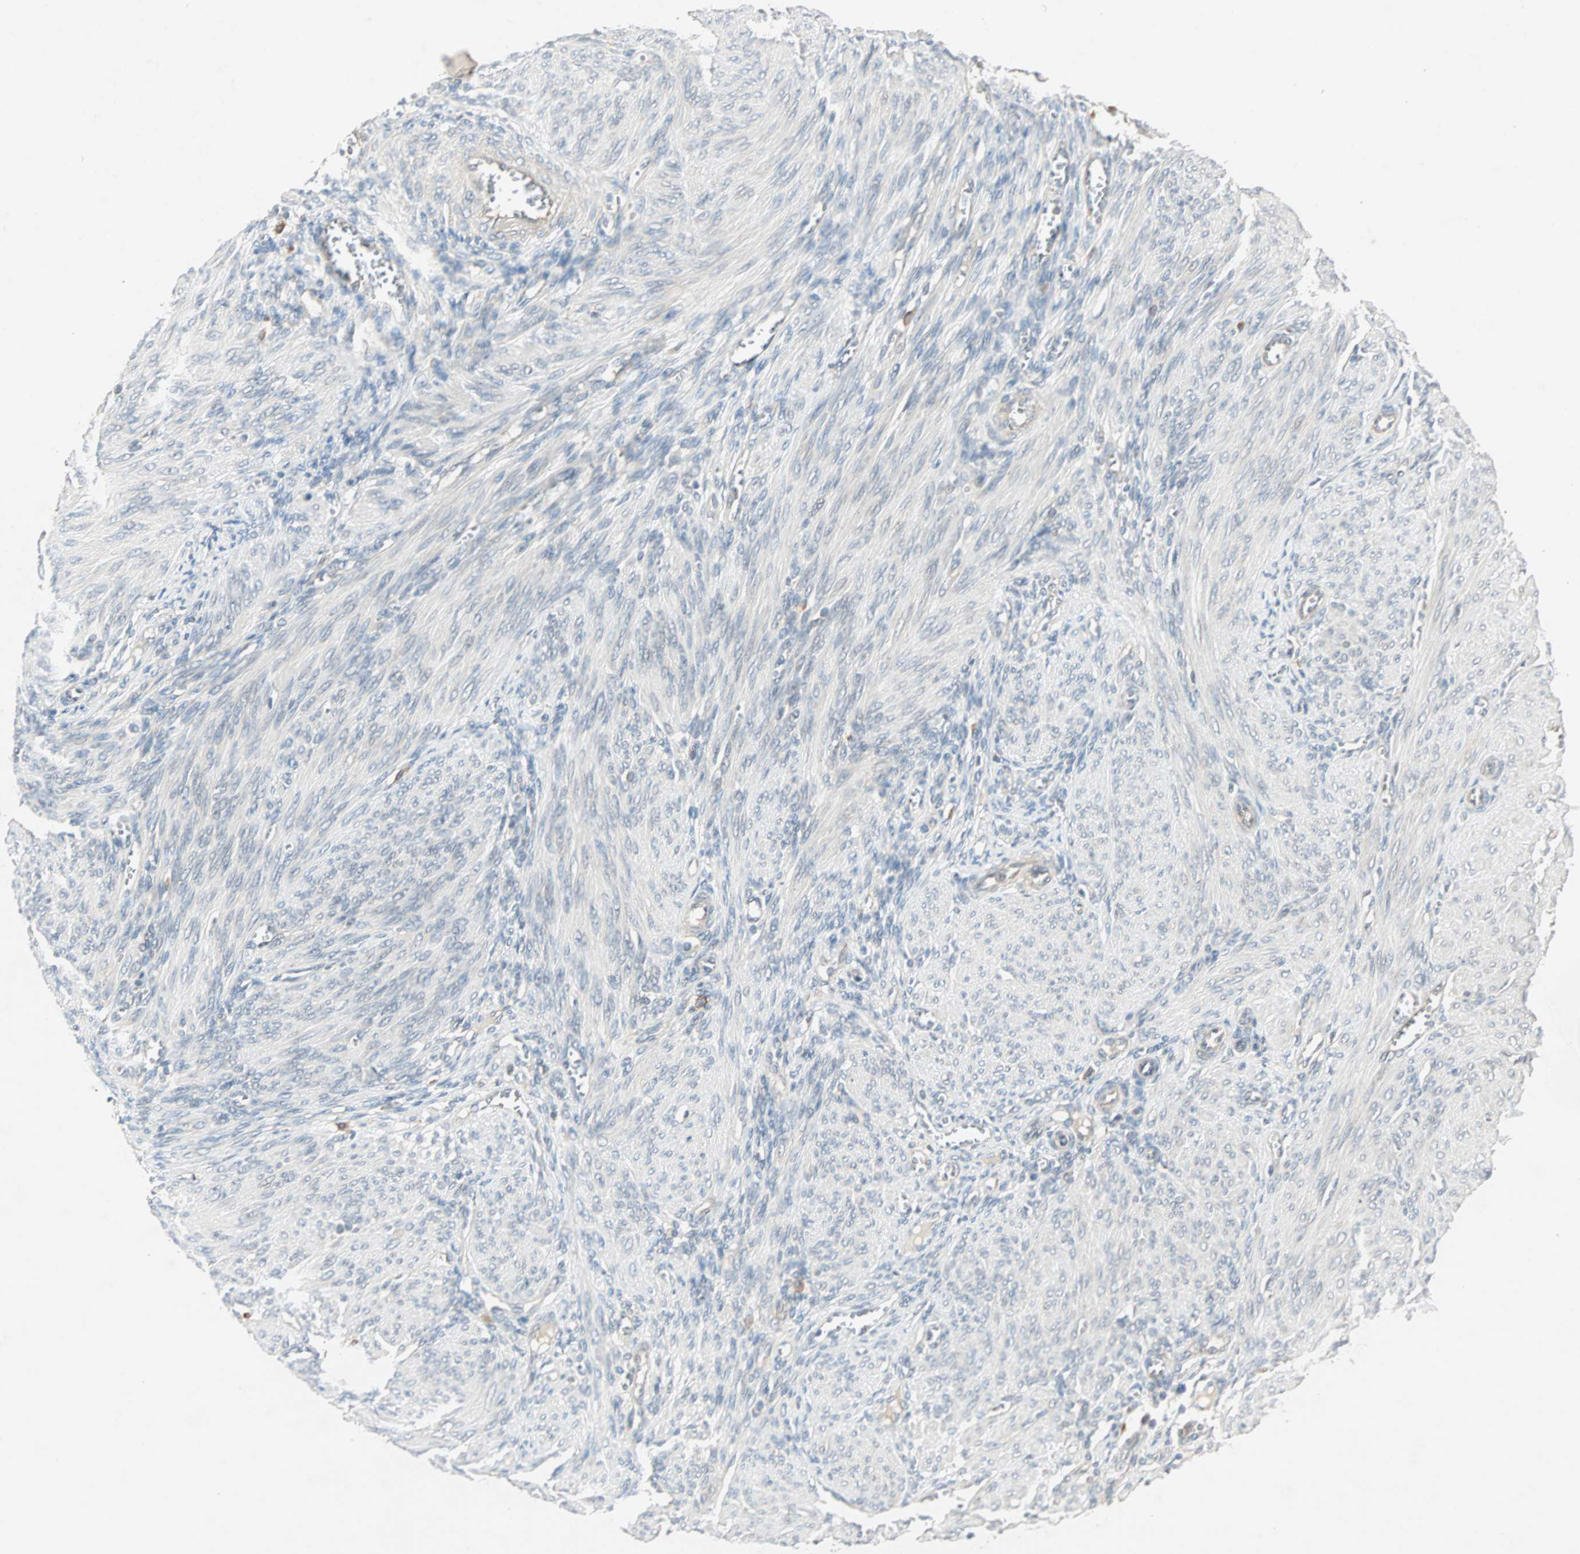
{"staining": {"intensity": "negative", "quantity": "none", "location": "none"}, "tissue": "endometrium", "cell_type": "Cells in endometrial stroma", "image_type": "normal", "snomed": [{"axis": "morphology", "description": "Normal tissue, NOS"}, {"axis": "topography", "description": "Endometrium"}], "caption": "Endometrium was stained to show a protein in brown. There is no significant expression in cells in endometrial stroma. (Stains: DAB (3,3'-diaminobenzidine) immunohistochemistry with hematoxylin counter stain, Microscopy: brightfield microscopy at high magnification).", "gene": "TTF2", "patient": {"sex": "female", "age": 72}}